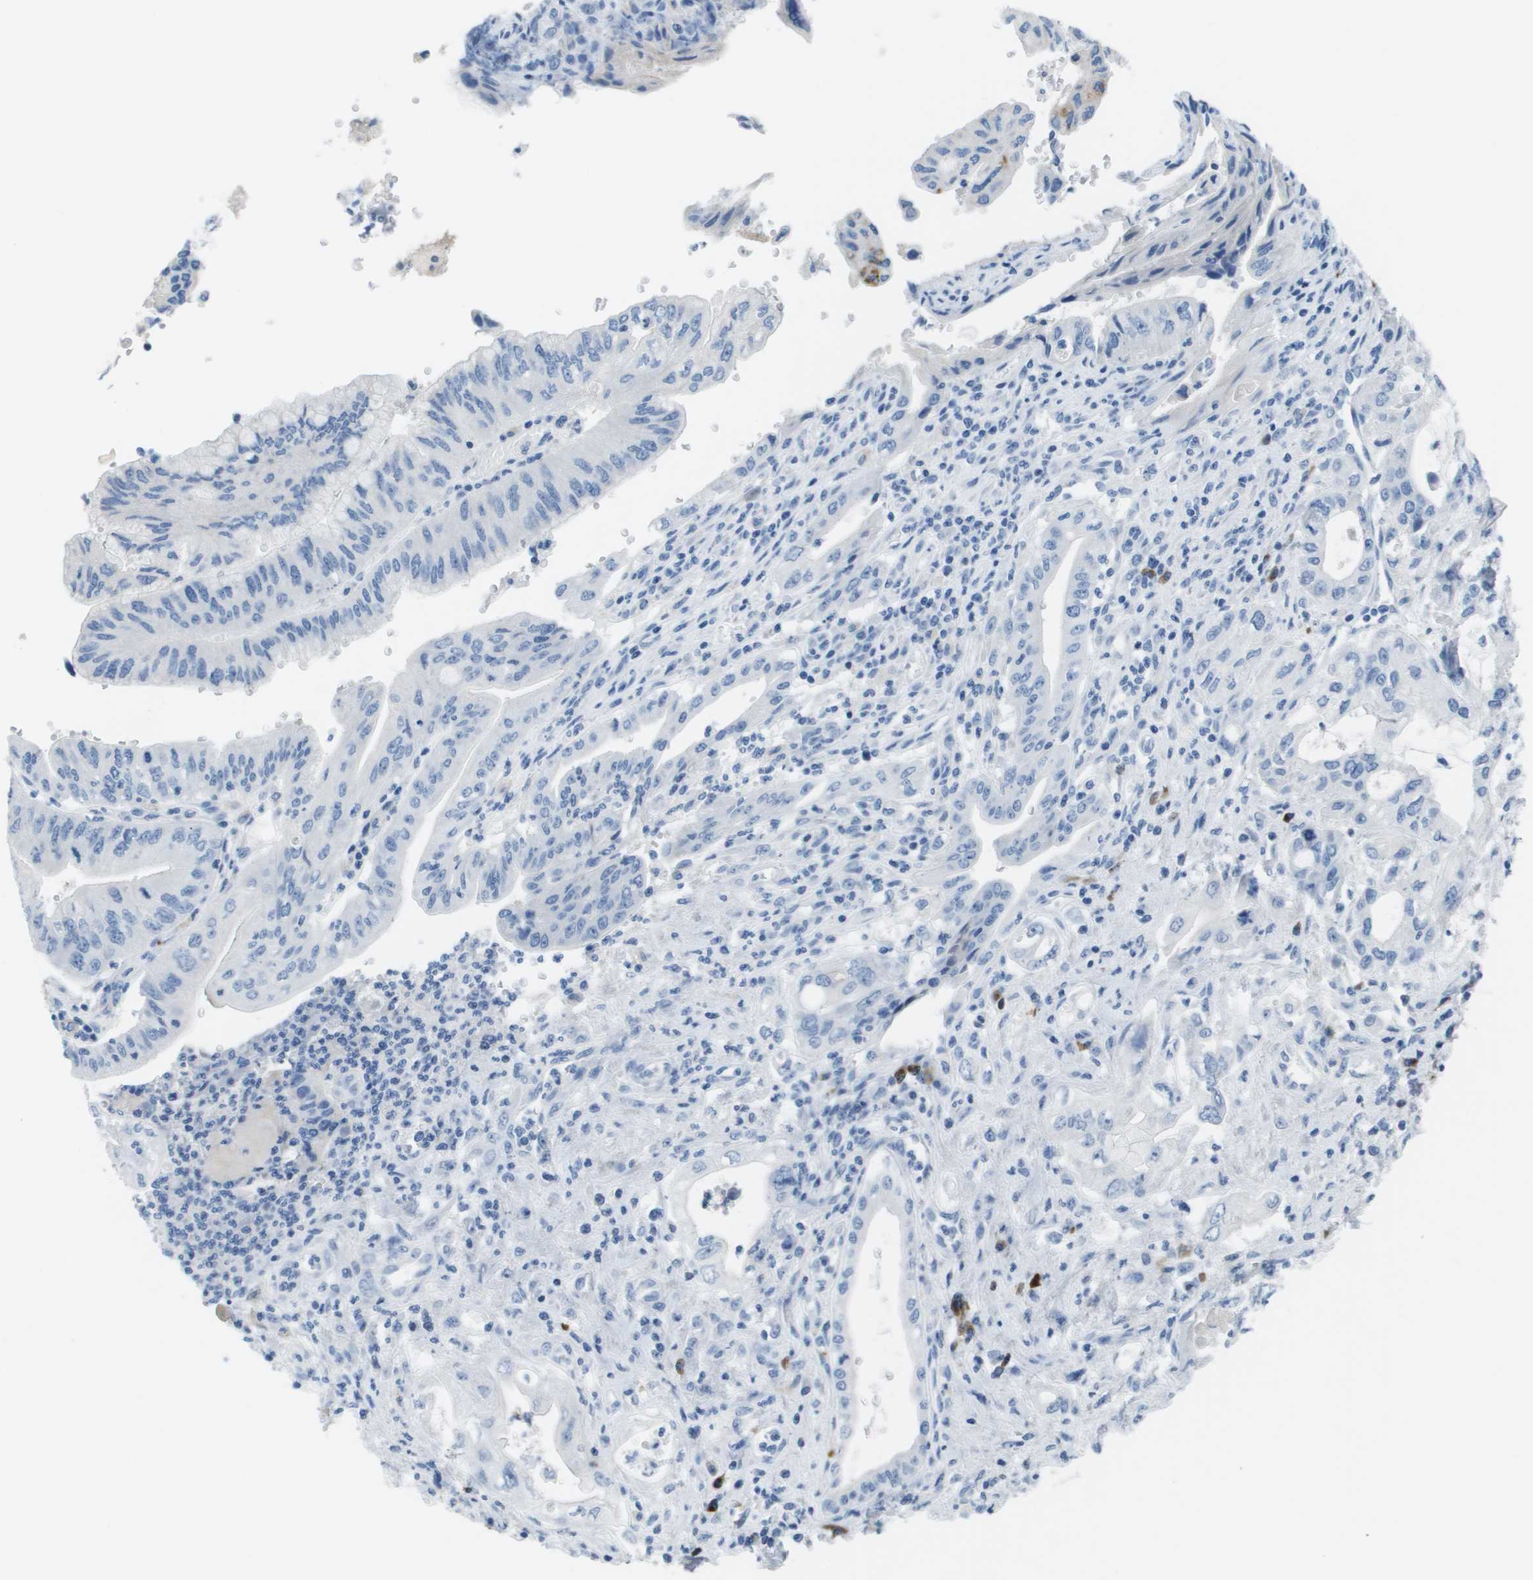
{"staining": {"intensity": "negative", "quantity": "none", "location": "none"}, "tissue": "pancreatic cancer", "cell_type": "Tumor cells", "image_type": "cancer", "snomed": [{"axis": "morphology", "description": "Adenocarcinoma, NOS"}, {"axis": "topography", "description": "Pancreas"}], "caption": "Tumor cells show no significant protein expression in pancreatic cancer (adenocarcinoma).", "gene": "GPR18", "patient": {"sex": "female", "age": 73}}